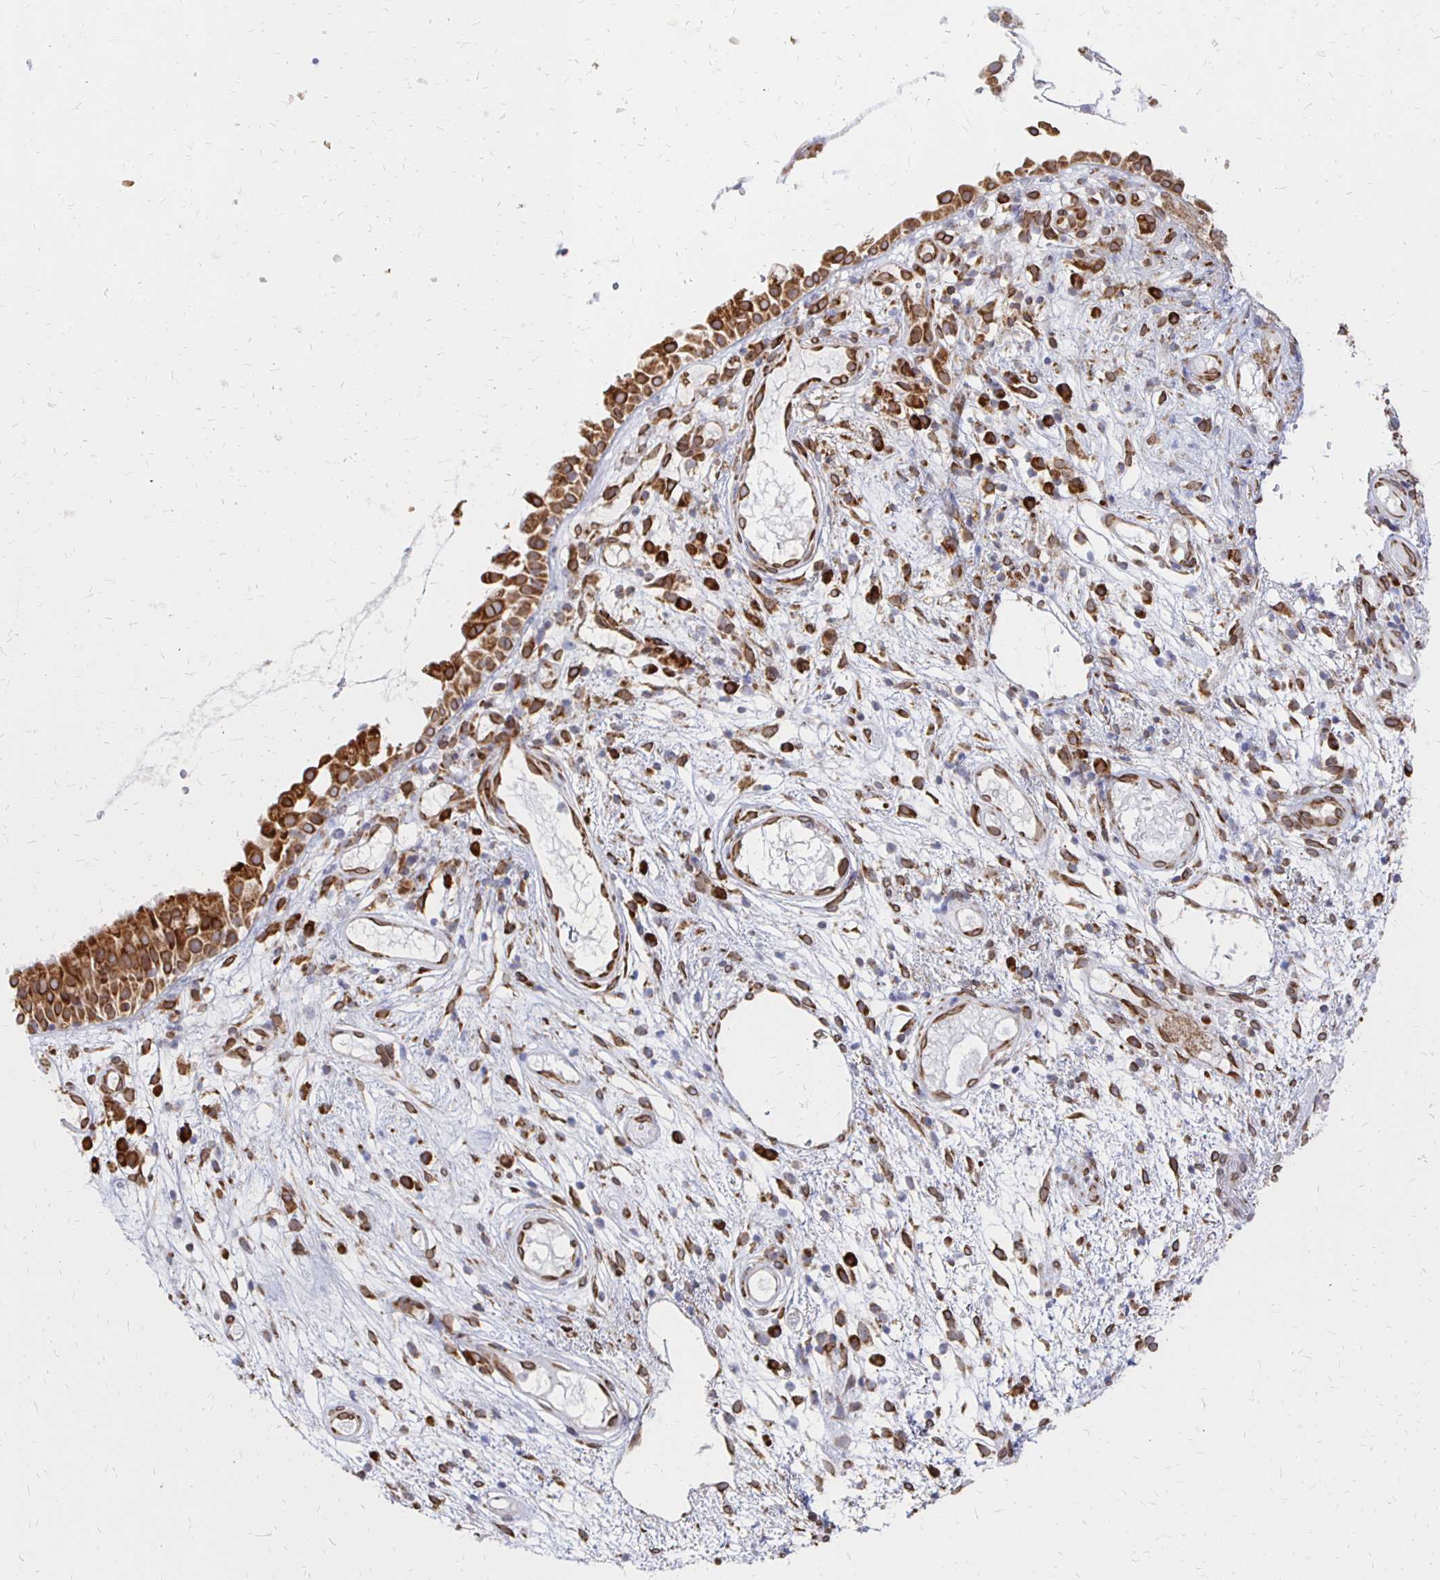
{"staining": {"intensity": "strong", "quantity": ">75%", "location": "cytoplasmic/membranous,nuclear"}, "tissue": "nasopharynx", "cell_type": "Respiratory epithelial cells", "image_type": "normal", "snomed": [{"axis": "morphology", "description": "Normal tissue, NOS"}, {"axis": "morphology", "description": "Inflammation, NOS"}, {"axis": "topography", "description": "Nasopharynx"}], "caption": "High-magnification brightfield microscopy of unremarkable nasopharynx stained with DAB (brown) and counterstained with hematoxylin (blue). respiratory epithelial cells exhibit strong cytoplasmic/membranous,nuclear staining is seen in approximately>75% of cells.", "gene": "PELI3", "patient": {"sex": "male", "age": 54}}